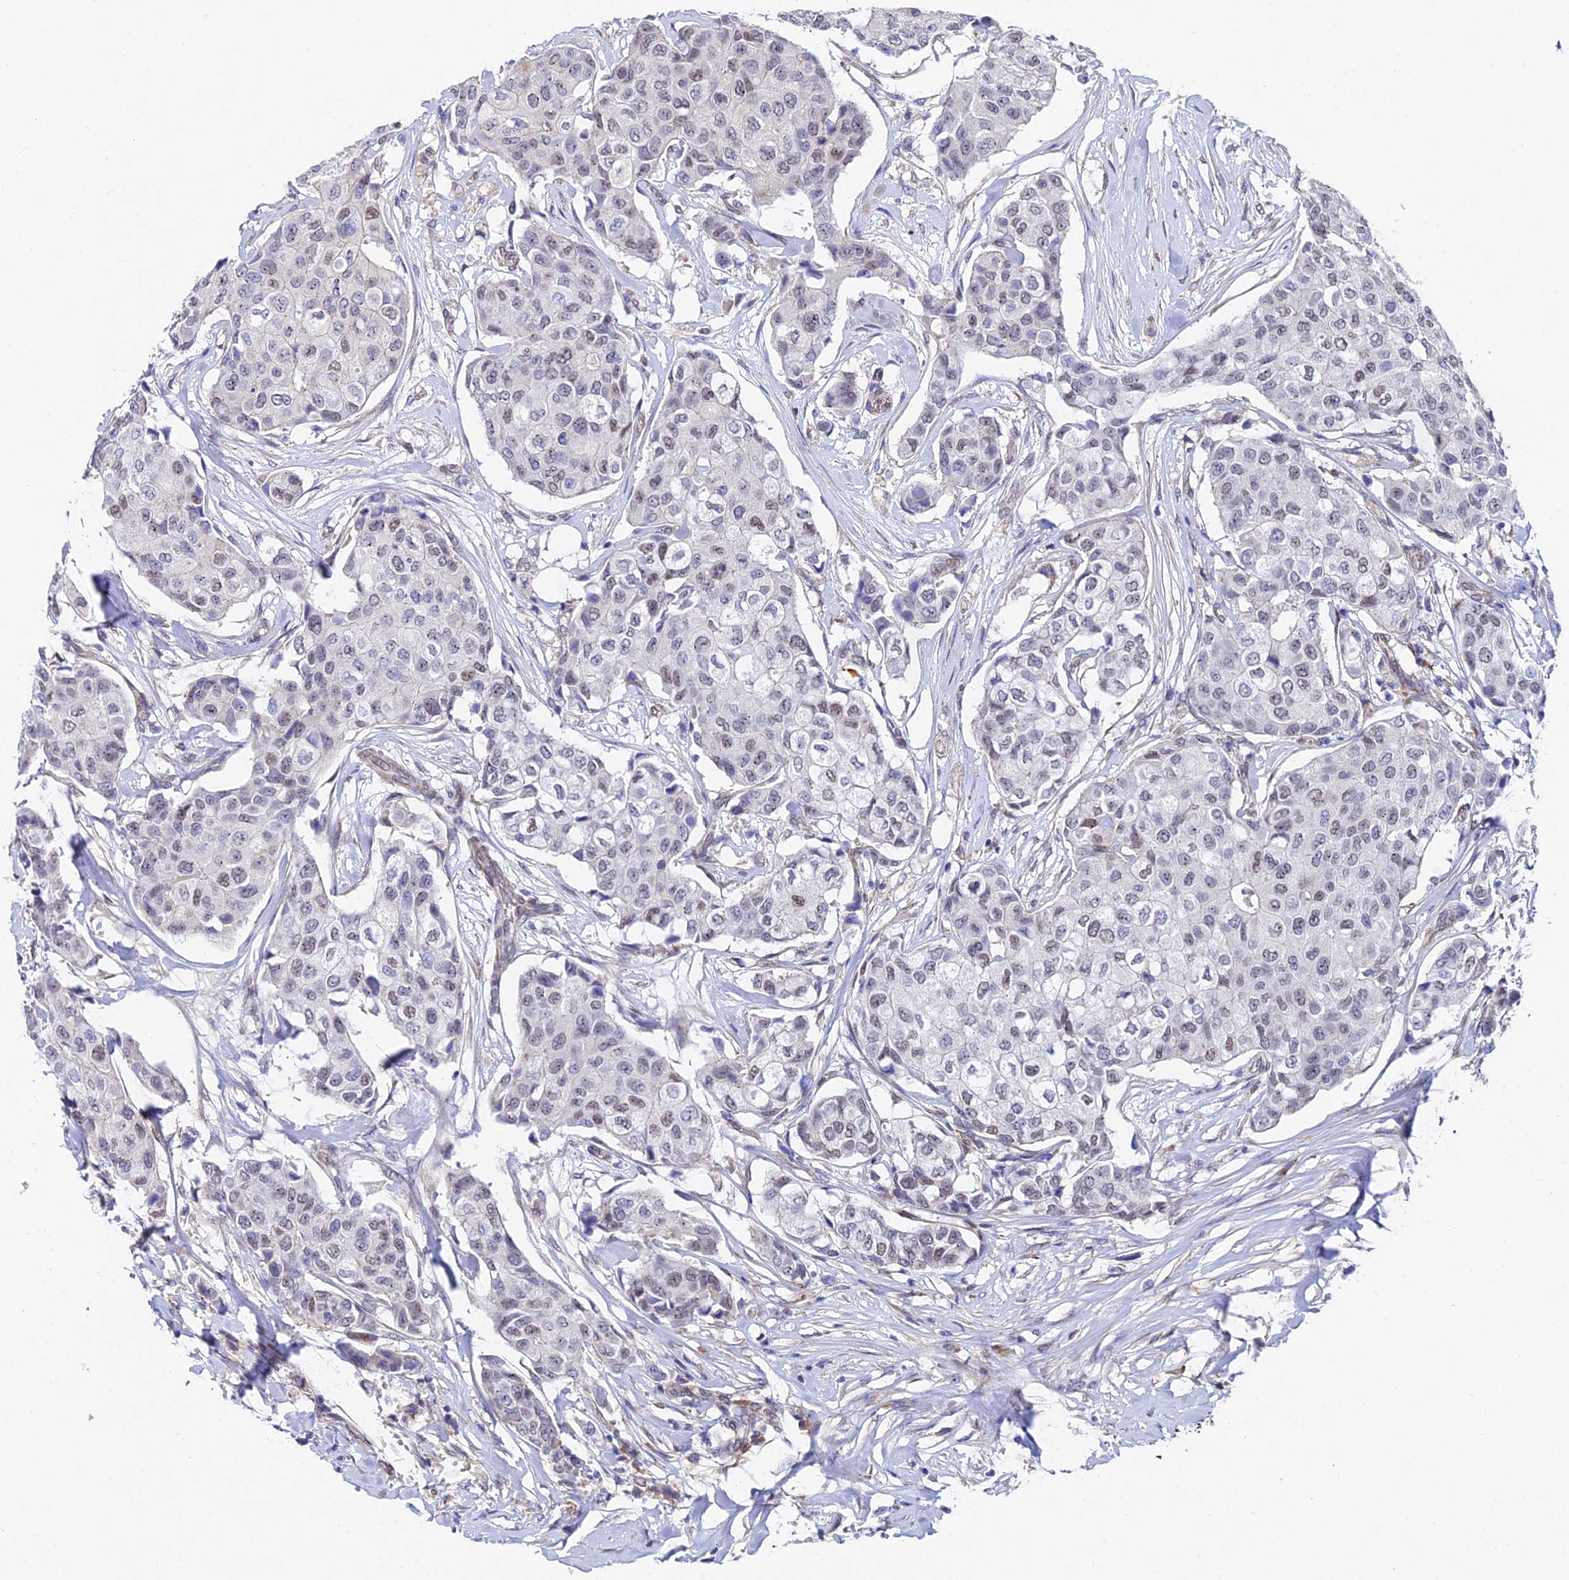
{"staining": {"intensity": "weak", "quantity": "<25%", "location": "nuclear"}, "tissue": "breast cancer", "cell_type": "Tumor cells", "image_type": "cancer", "snomed": [{"axis": "morphology", "description": "Duct carcinoma"}, {"axis": "topography", "description": "Breast"}], "caption": "Tumor cells are negative for protein expression in human invasive ductal carcinoma (breast).", "gene": "TRIM24", "patient": {"sex": "female", "age": 80}}